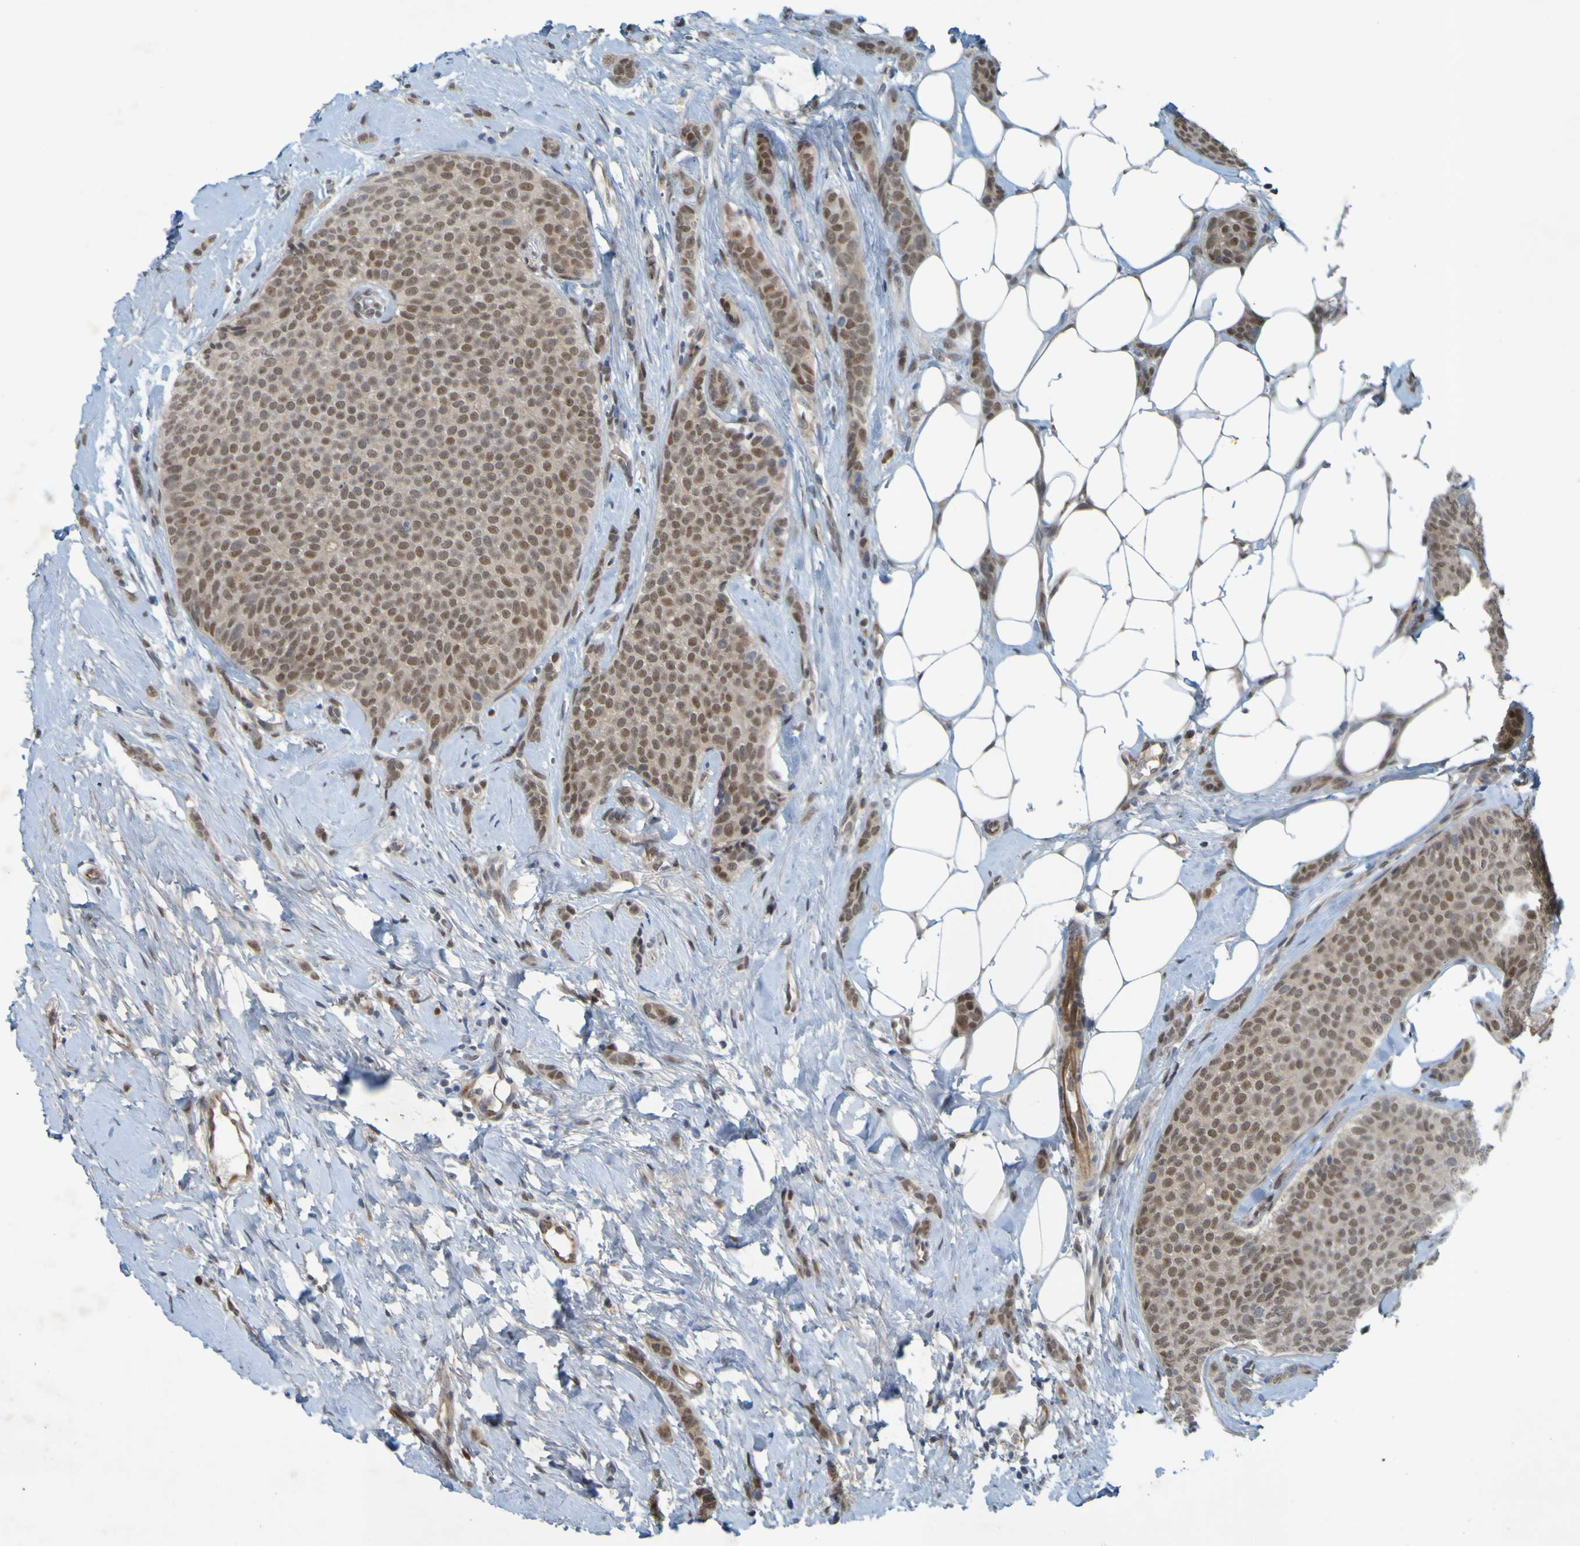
{"staining": {"intensity": "moderate", "quantity": ">75%", "location": "cytoplasmic/membranous,nuclear"}, "tissue": "breast cancer", "cell_type": "Tumor cells", "image_type": "cancer", "snomed": [{"axis": "morphology", "description": "Lobular carcinoma"}, {"axis": "topography", "description": "Skin"}, {"axis": "topography", "description": "Breast"}], "caption": "Immunohistochemical staining of human breast cancer (lobular carcinoma) demonstrates moderate cytoplasmic/membranous and nuclear protein positivity in about >75% of tumor cells. Ihc stains the protein in brown and the nuclei are stained blue.", "gene": "MCPH1", "patient": {"sex": "female", "age": 46}}